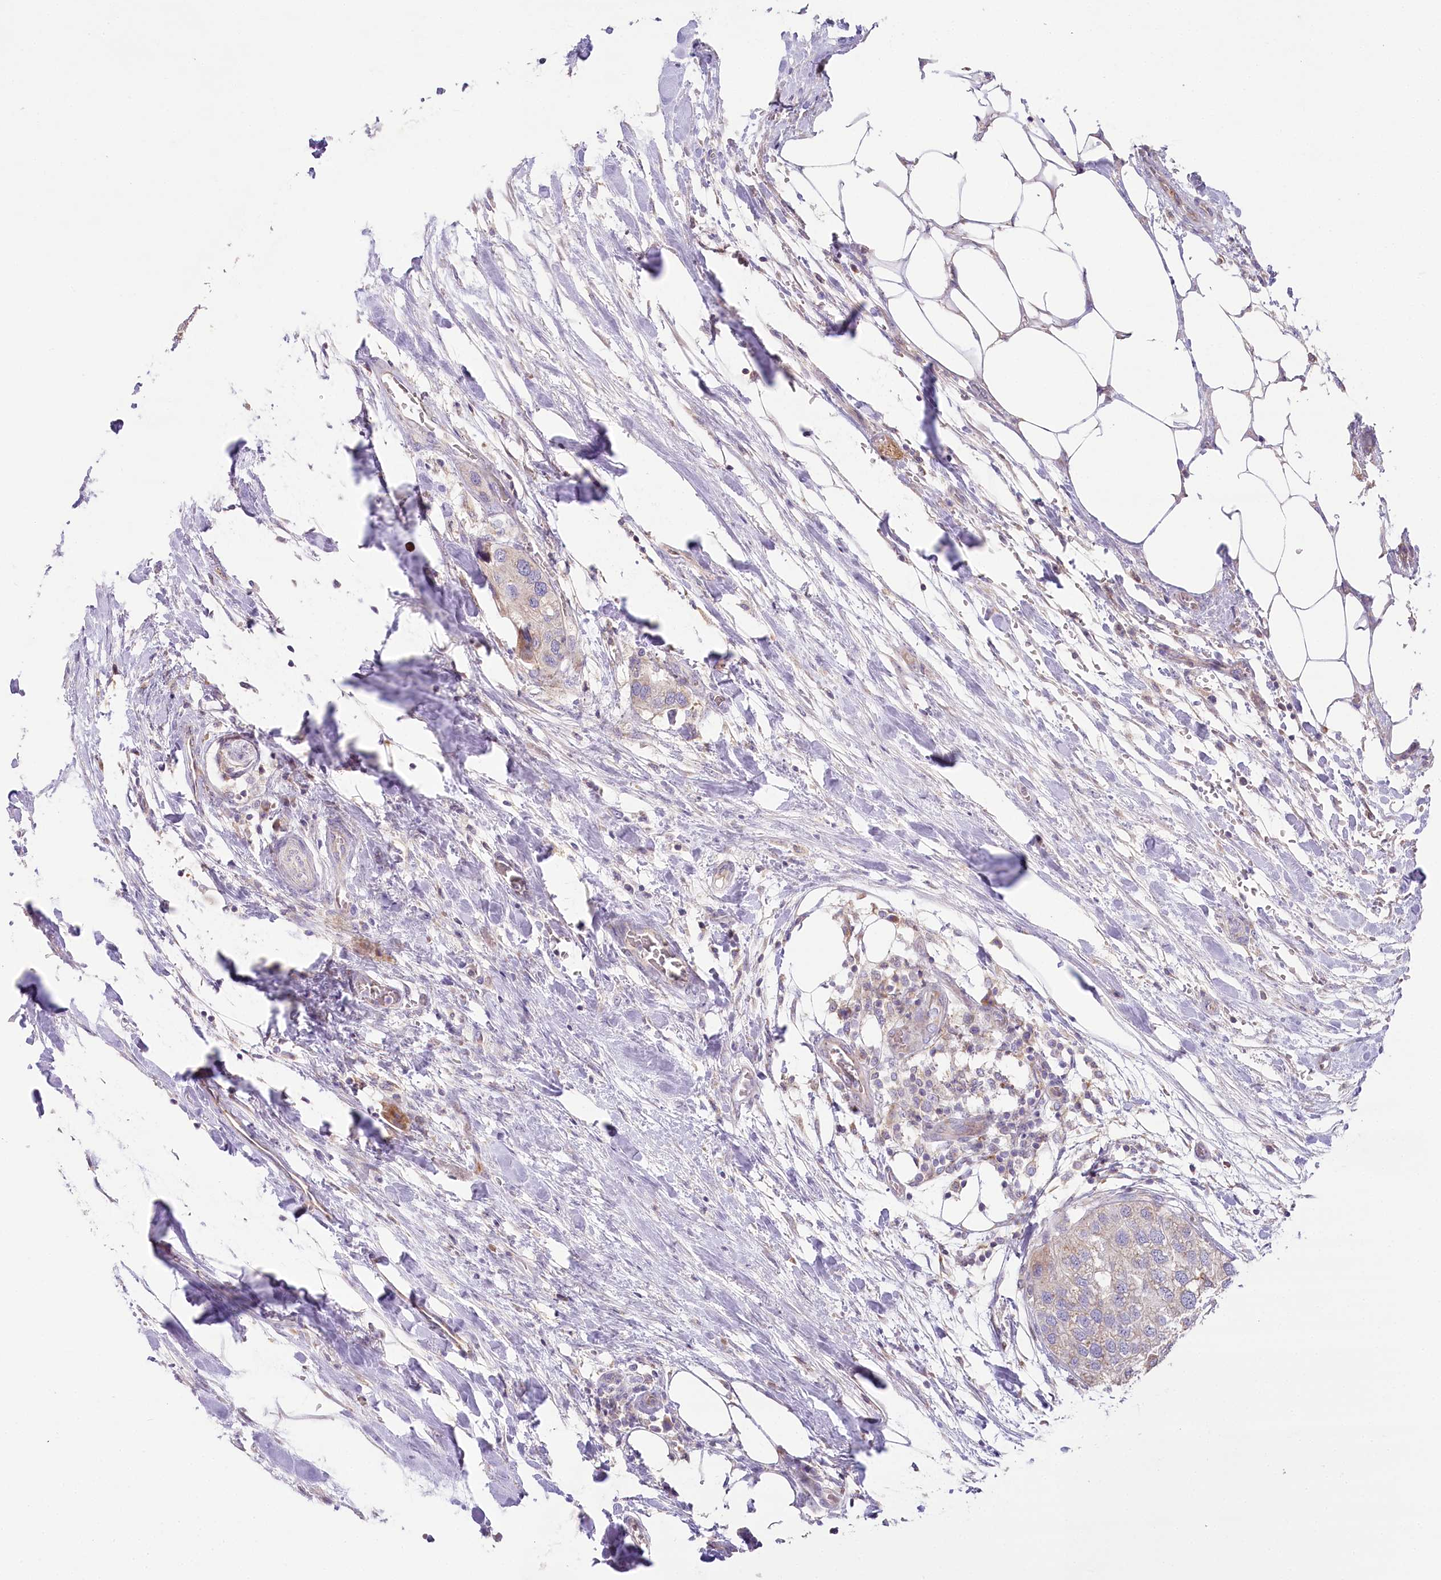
{"staining": {"intensity": "negative", "quantity": "none", "location": "none"}, "tissue": "urothelial cancer", "cell_type": "Tumor cells", "image_type": "cancer", "snomed": [{"axis": "morphology", "description": "Urothelial carcinoma, High grade"}, {"axis": "topography", "description": "Urinary bladder"}], "caption": "Micrograph shows no protein positivity in tumor cells of urothelial carcinoma (high-grade) tissue. (Immunohistochemistry (ihc), brightfield microscopy, high magnification).", "gene": "SLC6A11", "patient": {"sex": "male", "age": 64}}